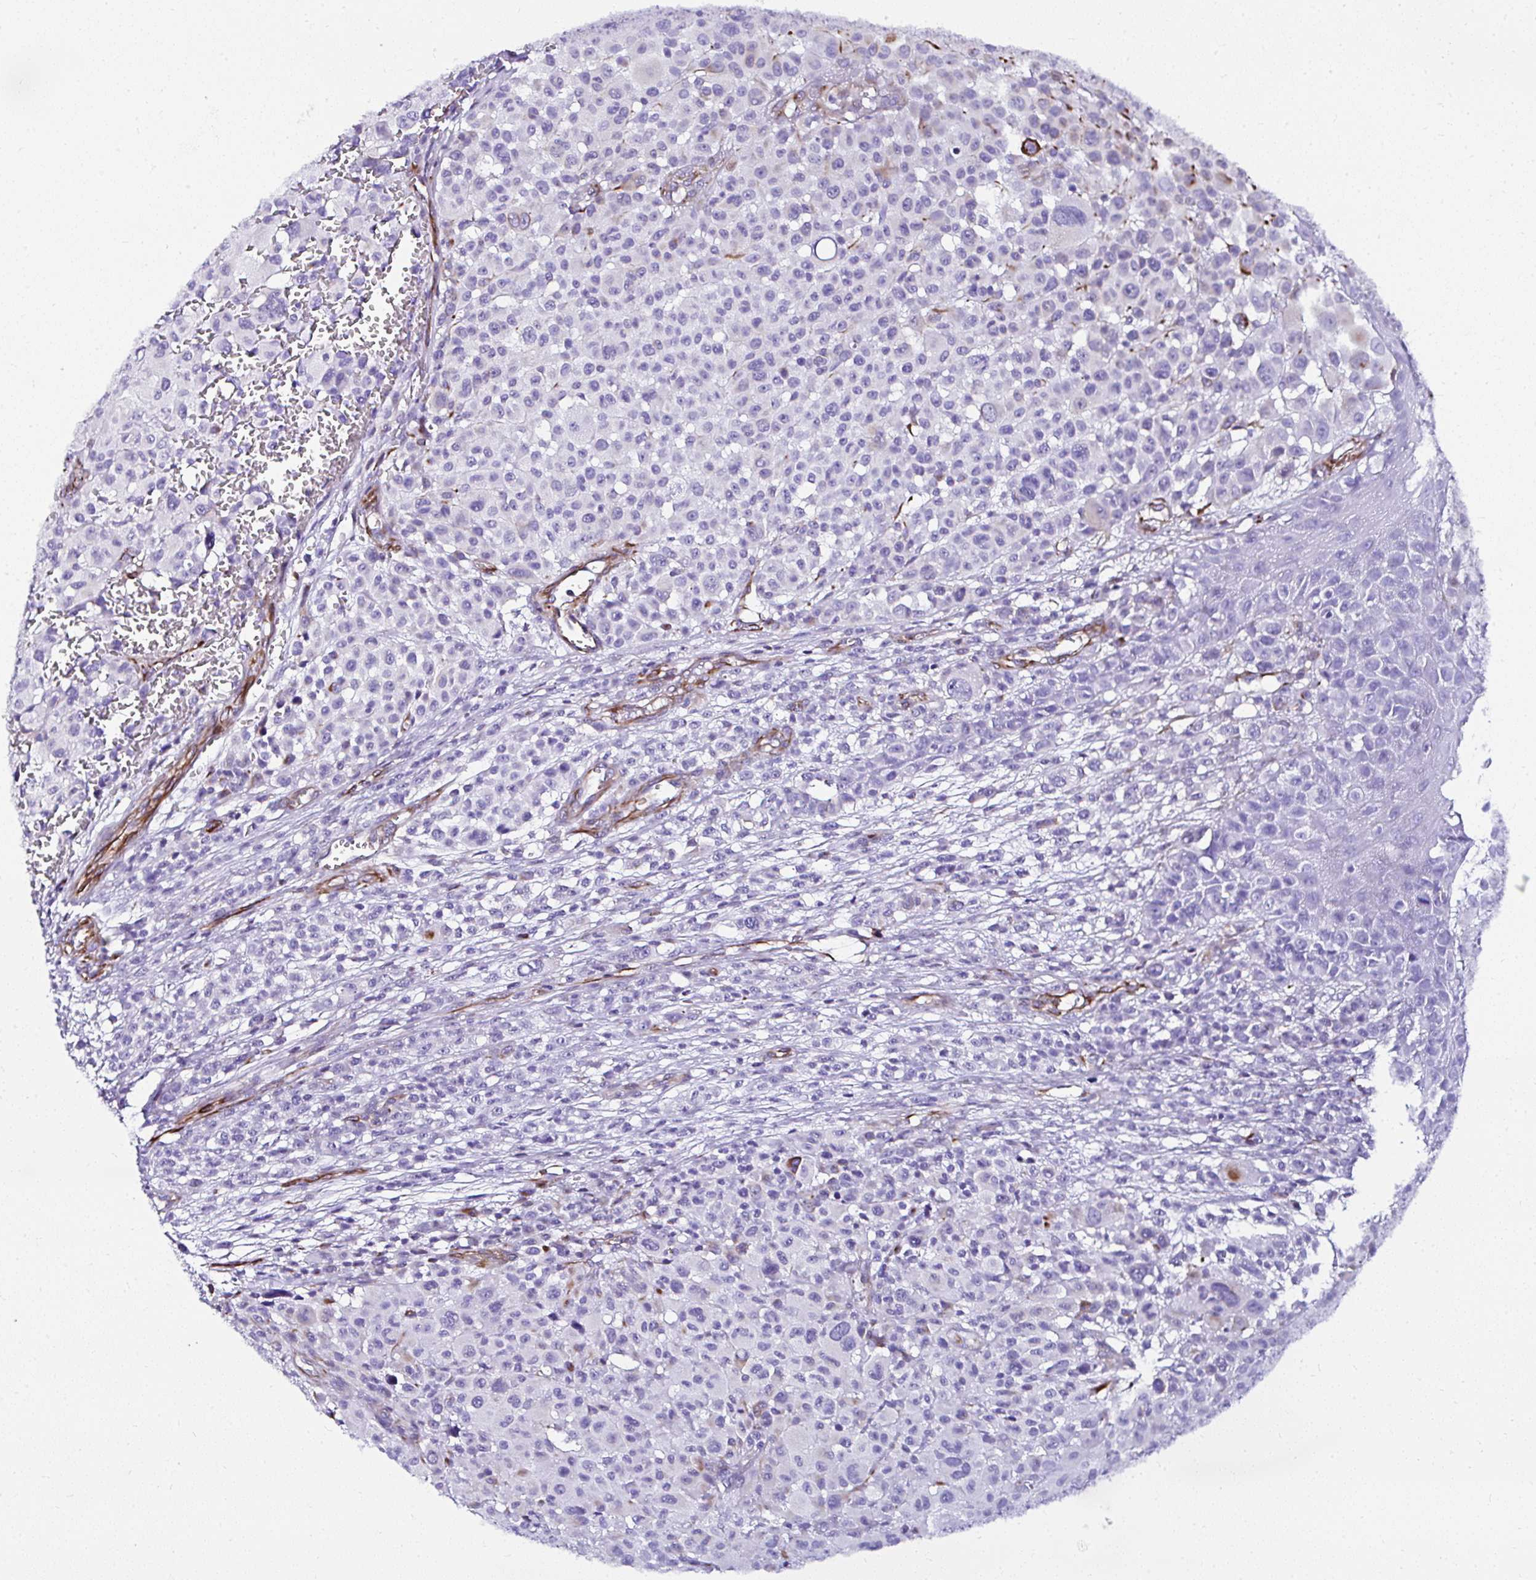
{"staining": {"intensity": "negative", "quantity": "none", "location": "none"}, "tissue": "melanoma", "cell_type": "Tumor cells", "image_type": "cancer", "snomed": [{"axis": "morphology", "description": "Malignant melanoma, NOS"}, {"axis": "topography", "description": "Skin"}], "caption": "The image reveals no significant expression in tumor cells of melanoma.", "gene": "DEPDC5", "patient": {"sex": "female", "age": 74}}